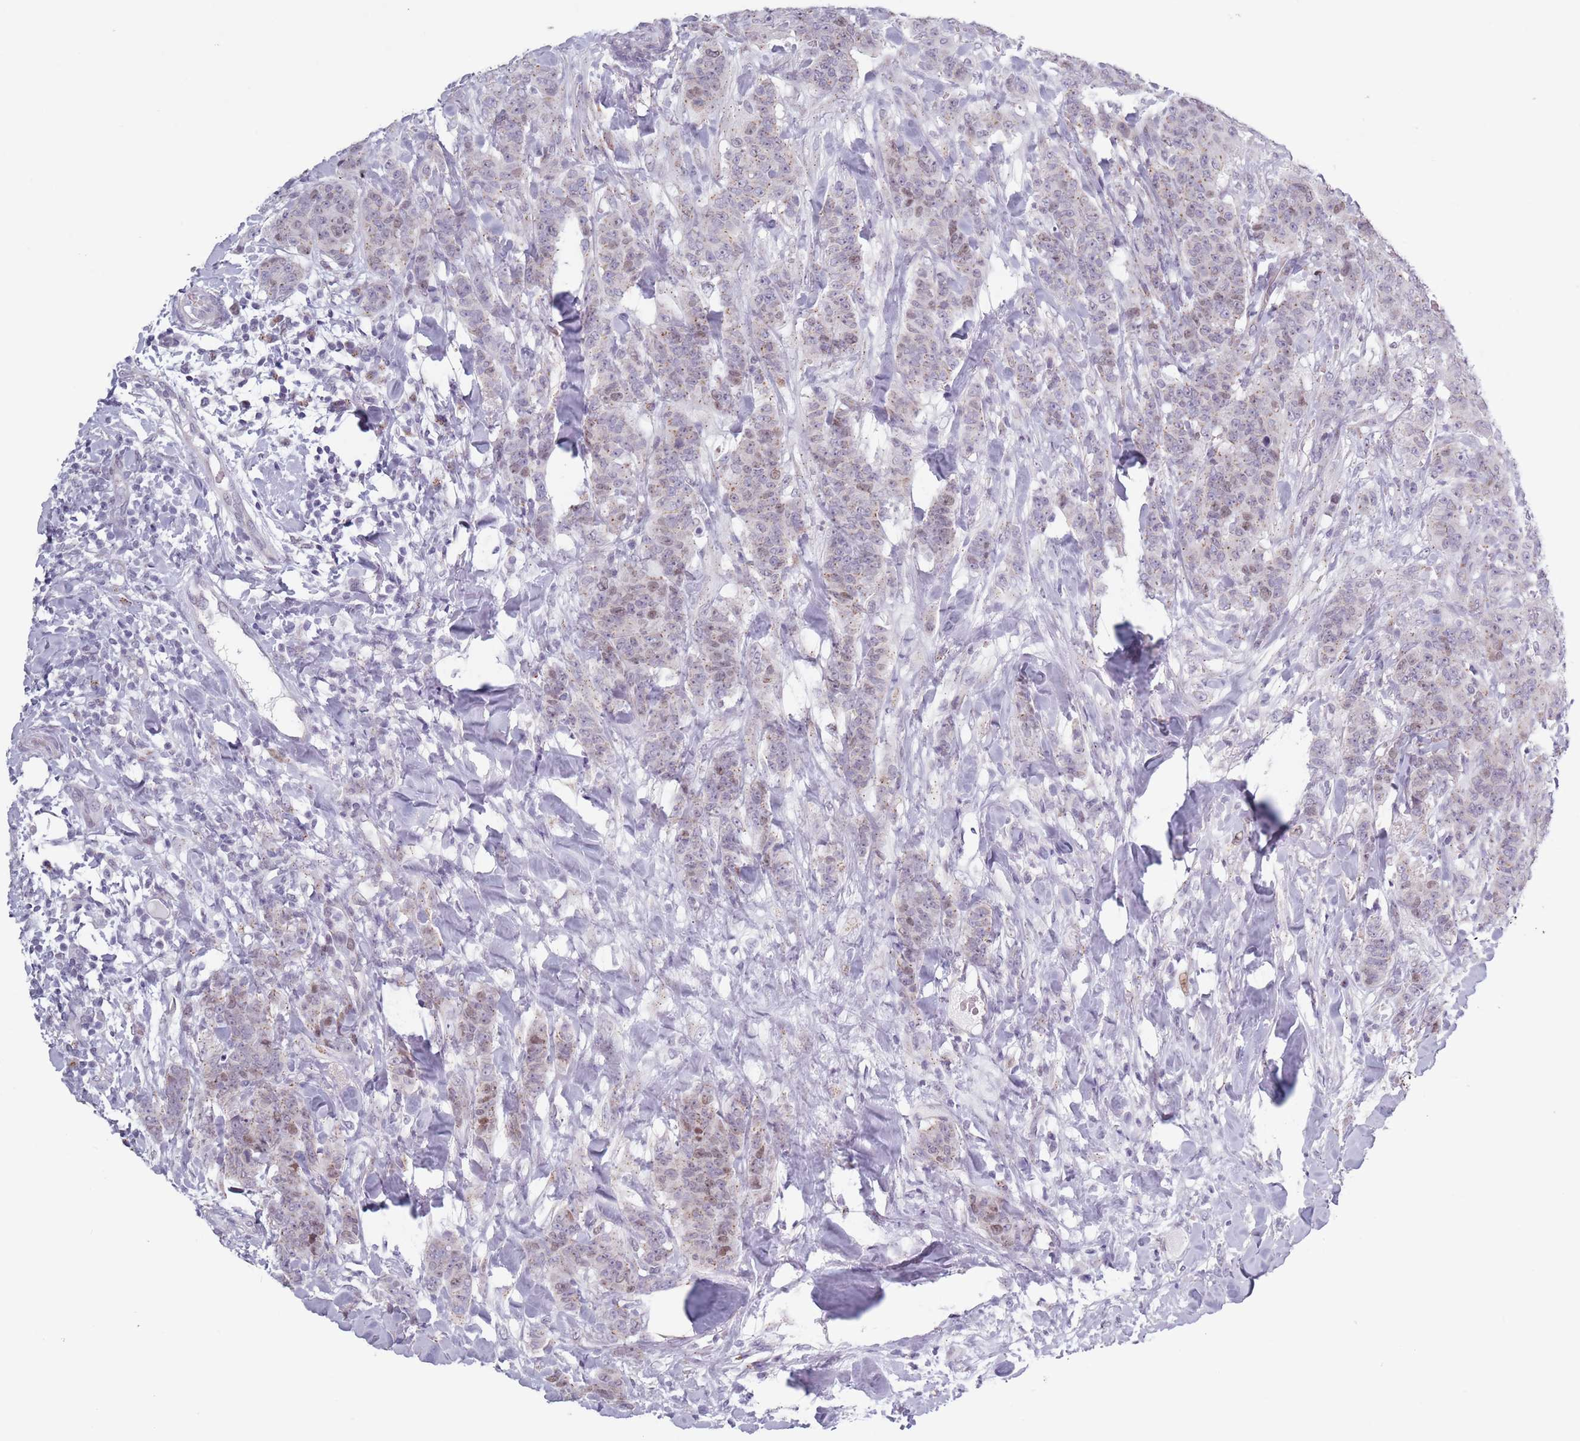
{"staining": {"intensity": "weak", "quantity": "<25%", "location": "cytoplasmic/membranous"}, "tissue": "breast cancer", "cell_type": "Tumor cells", "image_type": "cancer", "snomed": [{"axis": "morphology", "description": "Duct carcinoma"}, {"axis": "topography", "description": "Breast"}], "caption": "This is a micrograph of IHC staining of breast intraductal carcinoma, which shows no expression in tumor cells. (Brightfield microscopy of DAB IHC at high magnification).", "gene": "ZKSCAN2", "patient": {"sex": "female", "age": 40}}